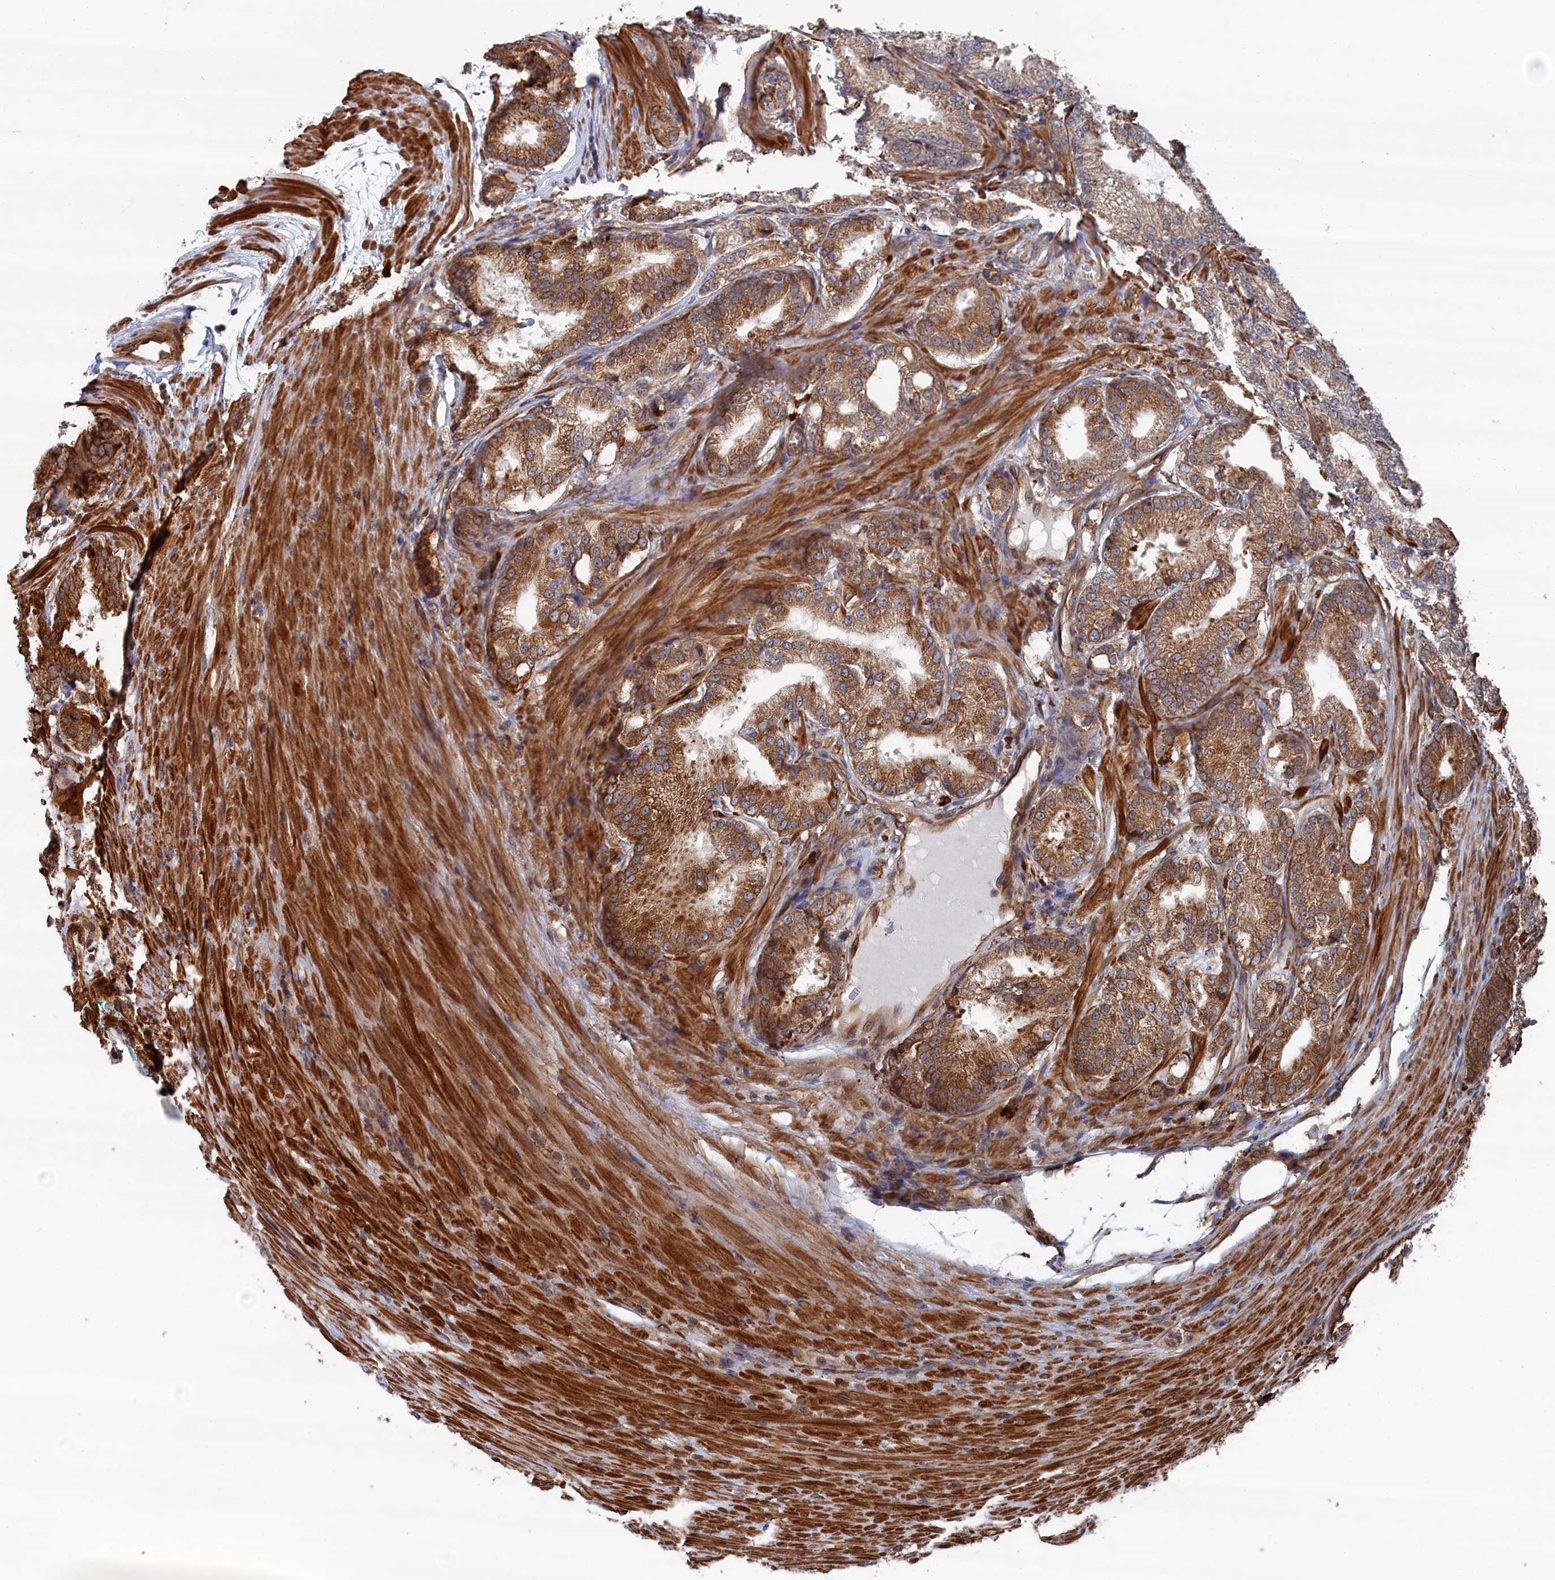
{"staining": {"intensity": "strong", "quantity": ">75%", "location": "cytoplasmic/membranous"}, "tissue": "prostate cancer", "cell_type": "Tumor cells", "image_type": "cancer", "snomed": [{"axis": "morphology", "description": "Adenocarcinoma, Low grade"}, {"axis": "topography", "description": "Prostate"}], "caption": "Human low-grade adenocarcinoma (prostate) stained with a protein marker exhibits strong staining in tumor cells.", "gene": "BPIFB6", "patient": {"sex": "male", "age": 59}}